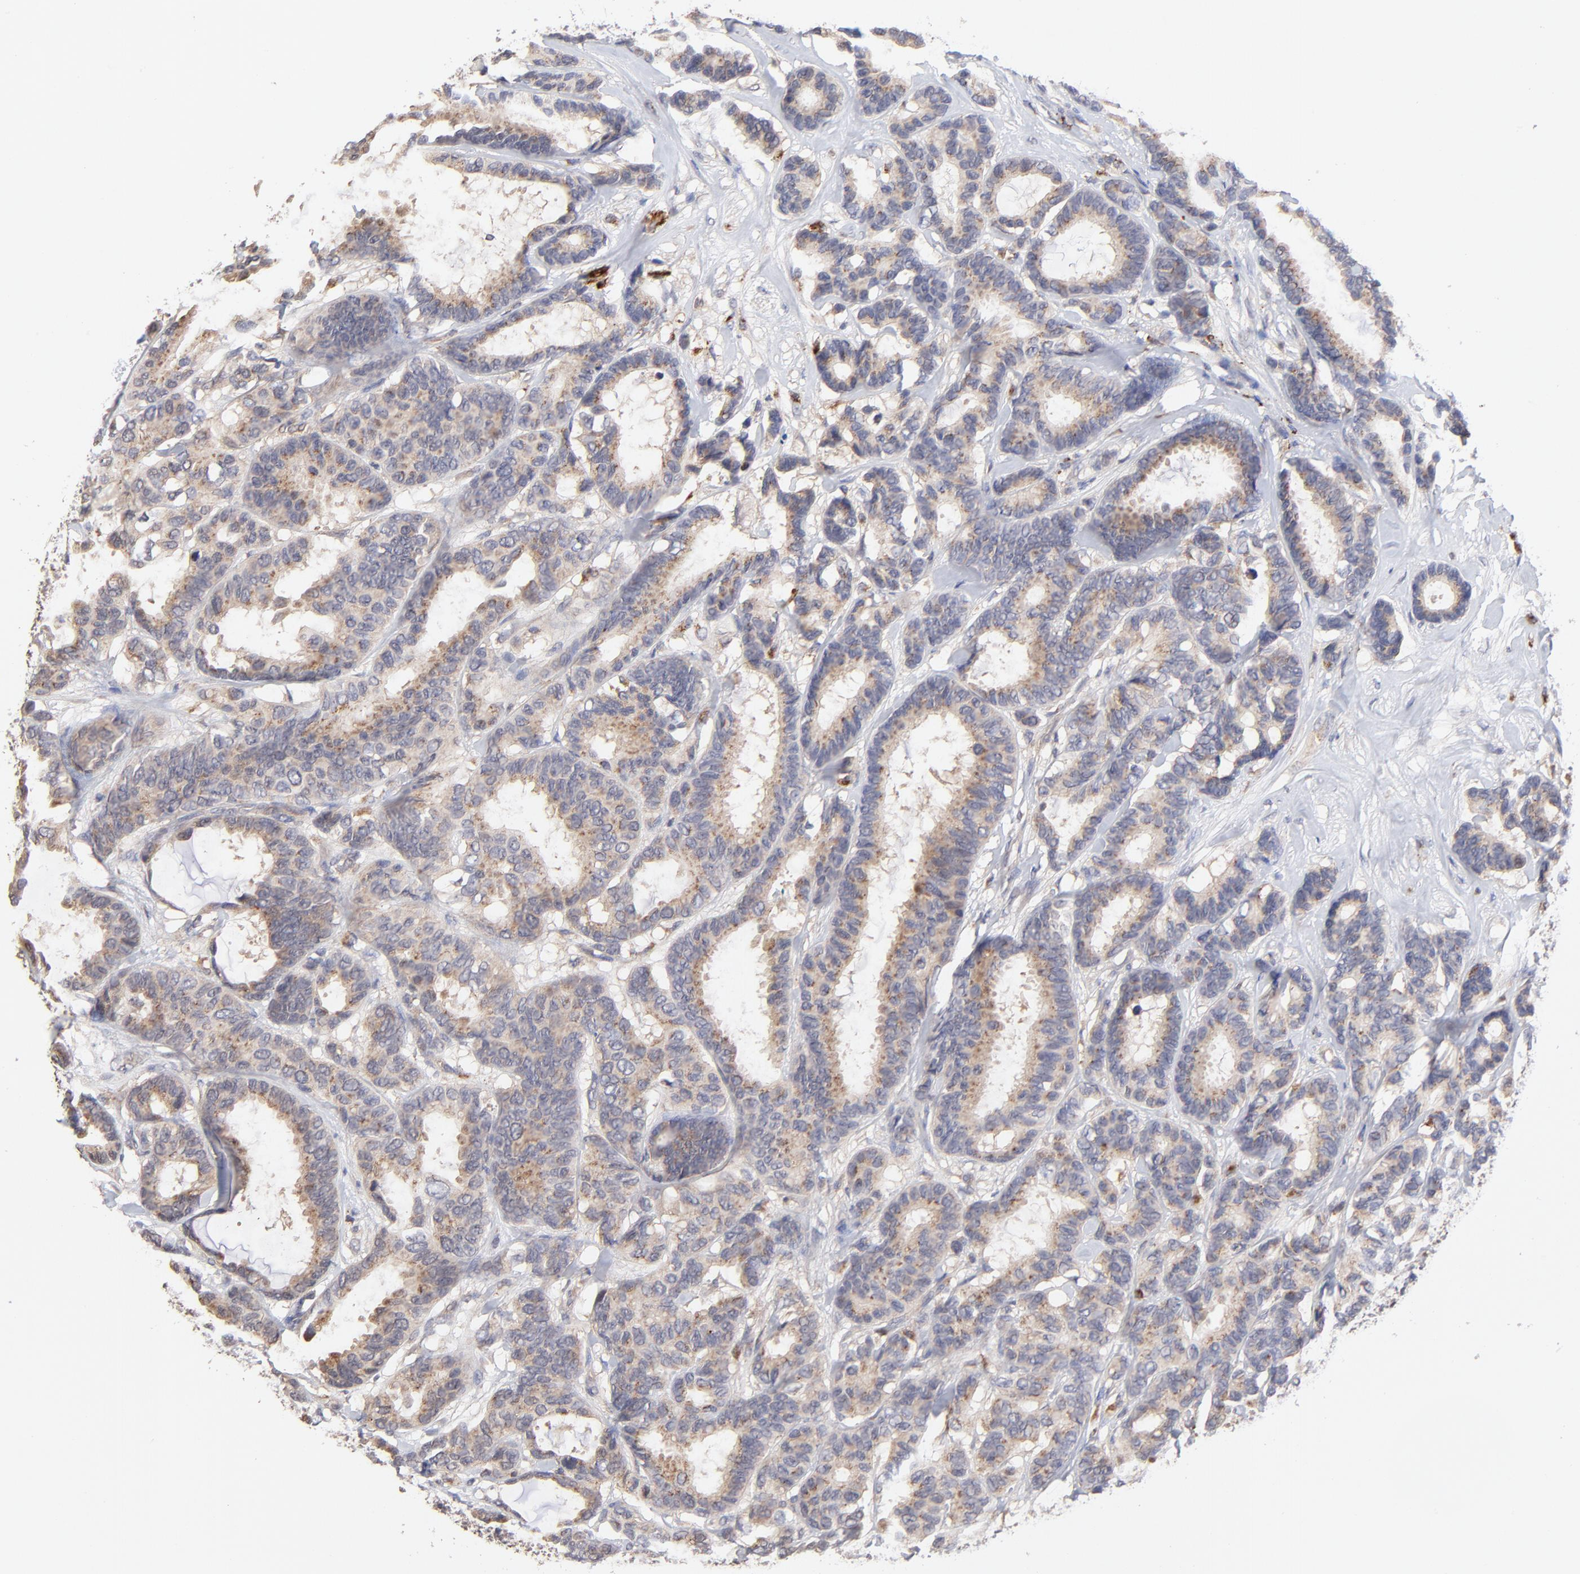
{"staining": {"intensity": "weak", "quantity": "25%-75%", "location": "cytoplasmic/membranous"}, "tissue": "breast cancer", "cell_type": "Tumor cells", "image_type": "cancer", "snomed": [{"axis": "morphology", "description": "Duct carcinoma"}, {"axis": "topography", "description": "Breast"}], "caption": "Immunohistochemical staining of human breast cancer (infiltrating ductal carcinoma) shows low levels of weak cytoplasmic/membranous protein staining in about 25%-75% of tumor cells. Using DAB (3,3'-diaminobenzidine) (brown) and hematoxylin (blue) stains, captured at high magnification using brightfield microscopy.", "gene": "PDE4B", "patient": {"sex": "female", "age": 87}}